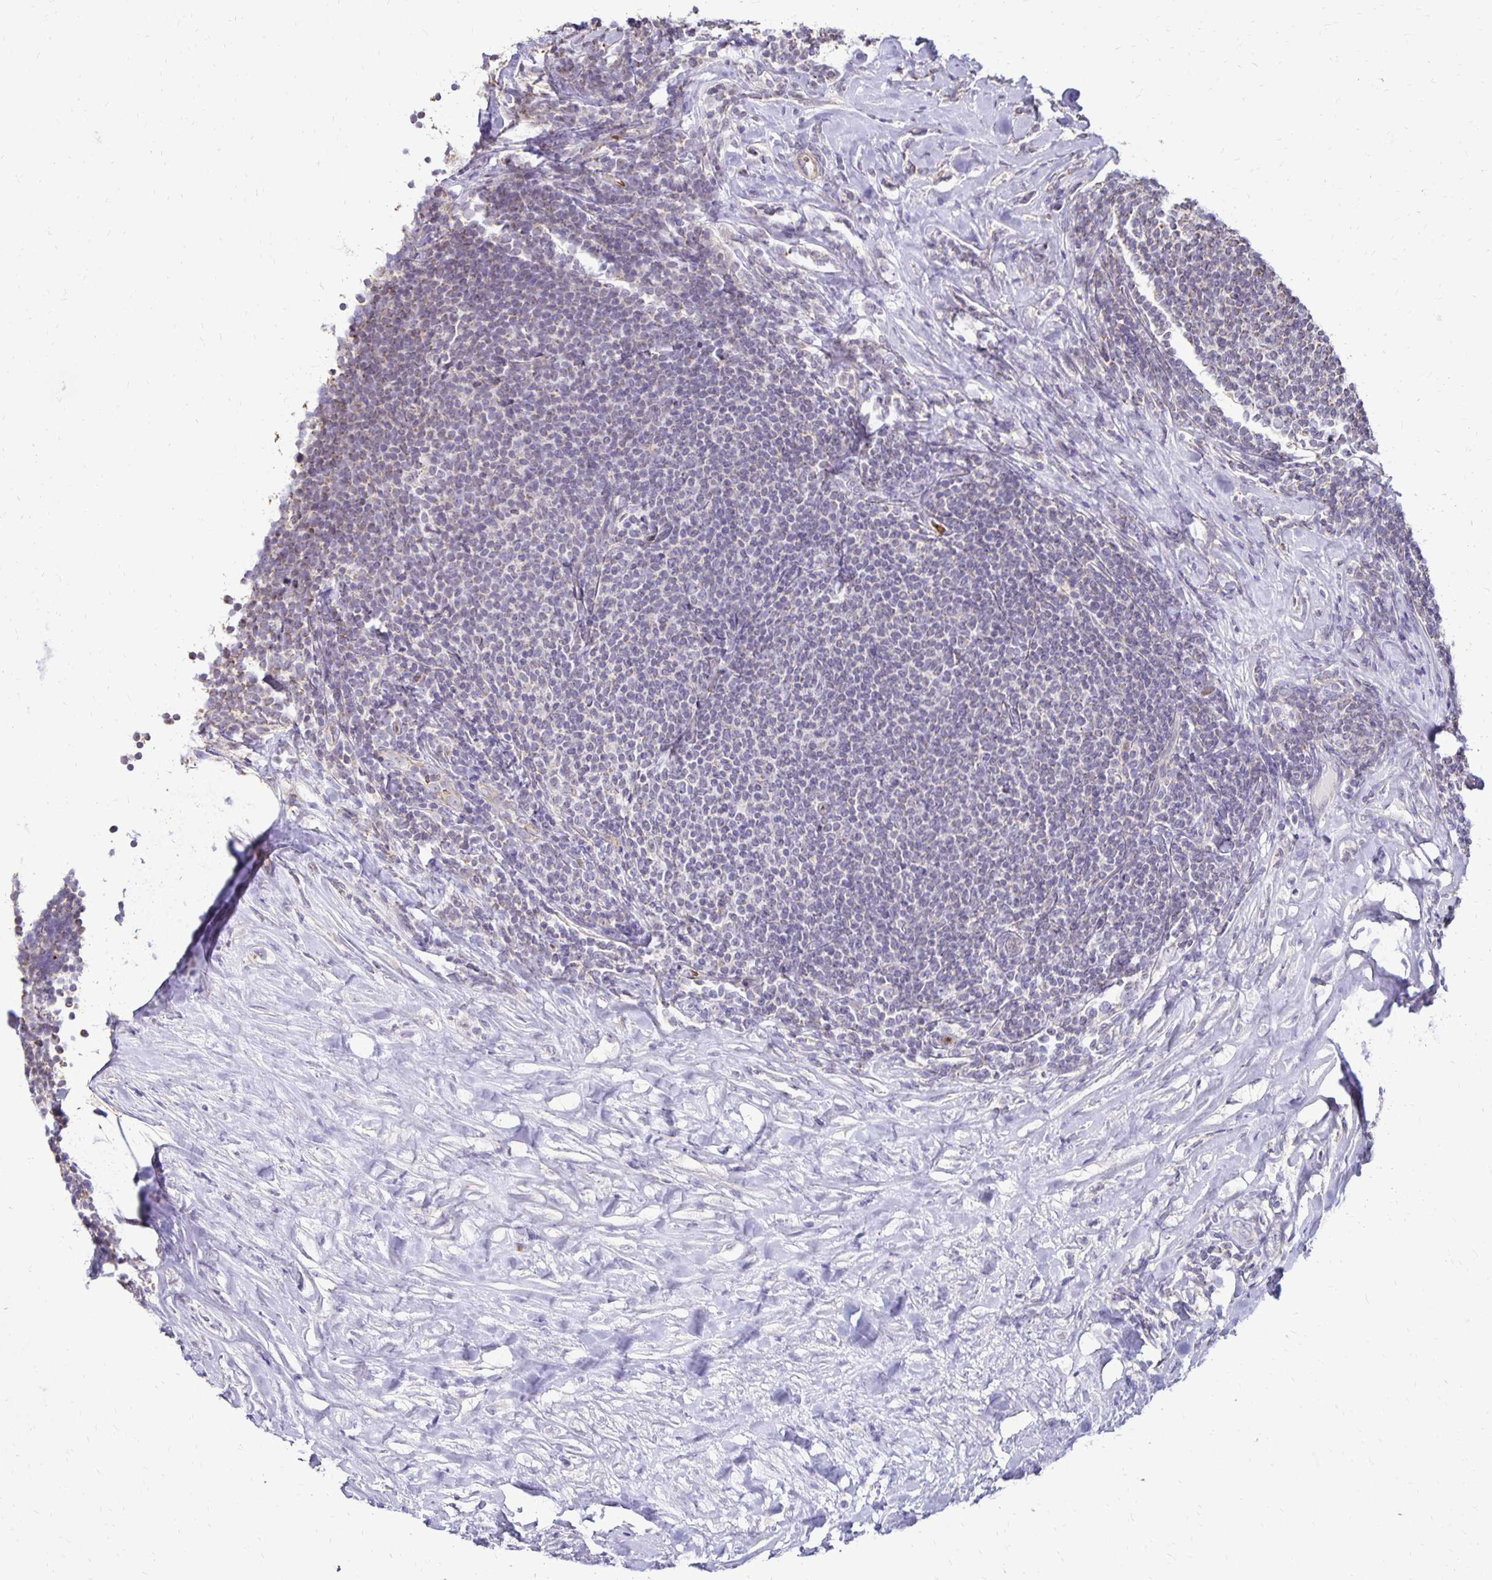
{"staining": {"intensity": "negative", "quantity": "none", "location": "none"}, "tissue": "lymphoma", "cell_type": "Tumor cells", "image_type": "cancer", "snomed": [{"axis": "morphology", "description": "Malignant lymphoma, non-Hodgkin's type, Low grade"}, {"axis": "topography", "description": "Lymph node"}], "caption": "Tumor cells show no significant protein expression in lymphoma.", "gene": "FN3K", "patient": {"sex": "male", "age": 52}}